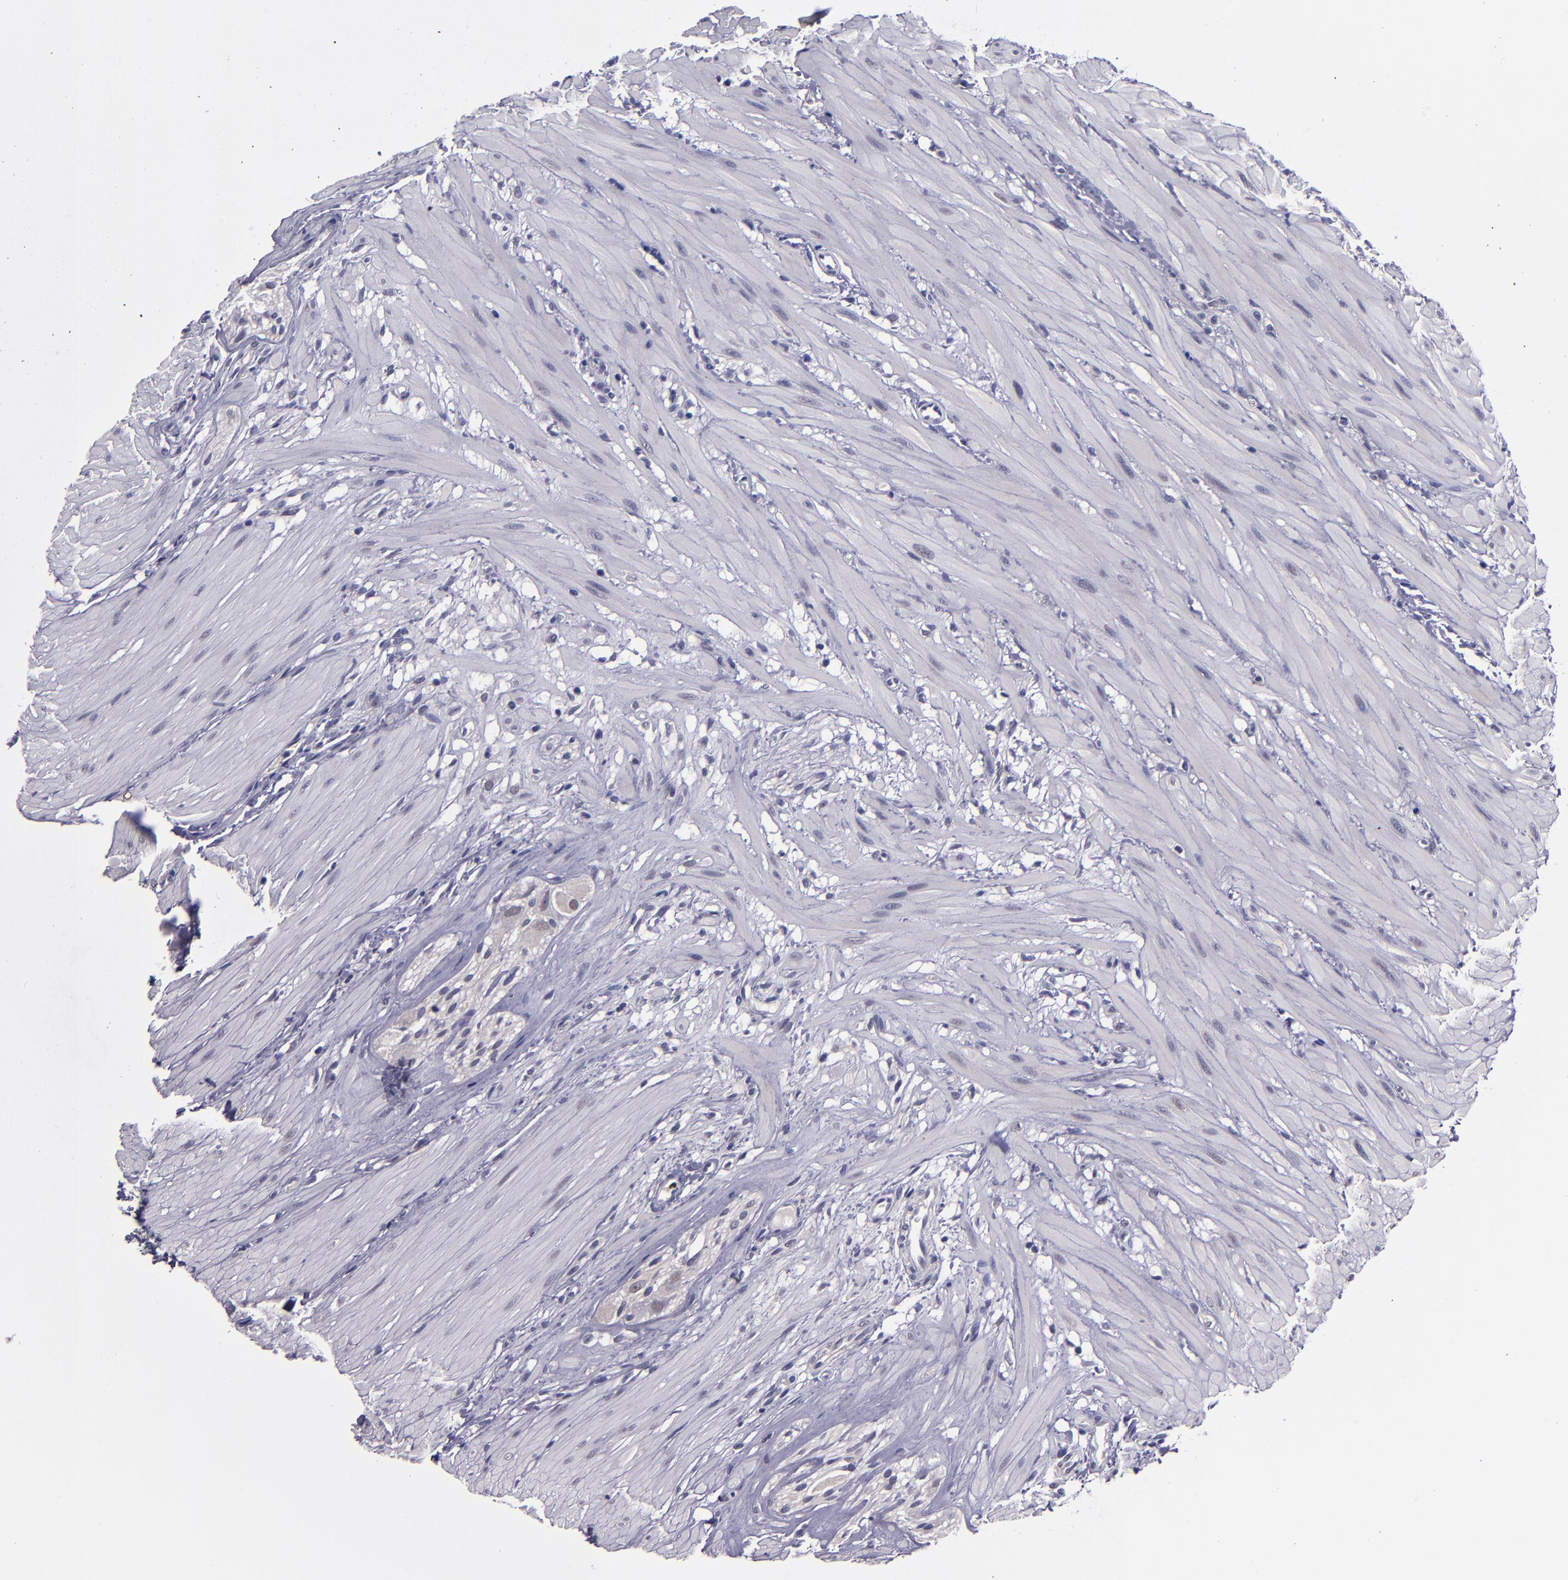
{"staining": {"intensity": "negative", "quantity": "none", "location": "none"}, "tissue": "small intestine", "cell_type": "Glandular cells", "image_type": "normal", "snomed": [{"axis": "morphology", "description": "Normal tissue, NOS"}, {"axis": "topography", "description": "Small intestine"}], "caption": "An immunohistochemistry histopathology image of normal small intestine is shown. There is no staining in glandular cells of small intestine.", "gene": "CEBPE", "patient": {"sex": "female", "age": 61}}